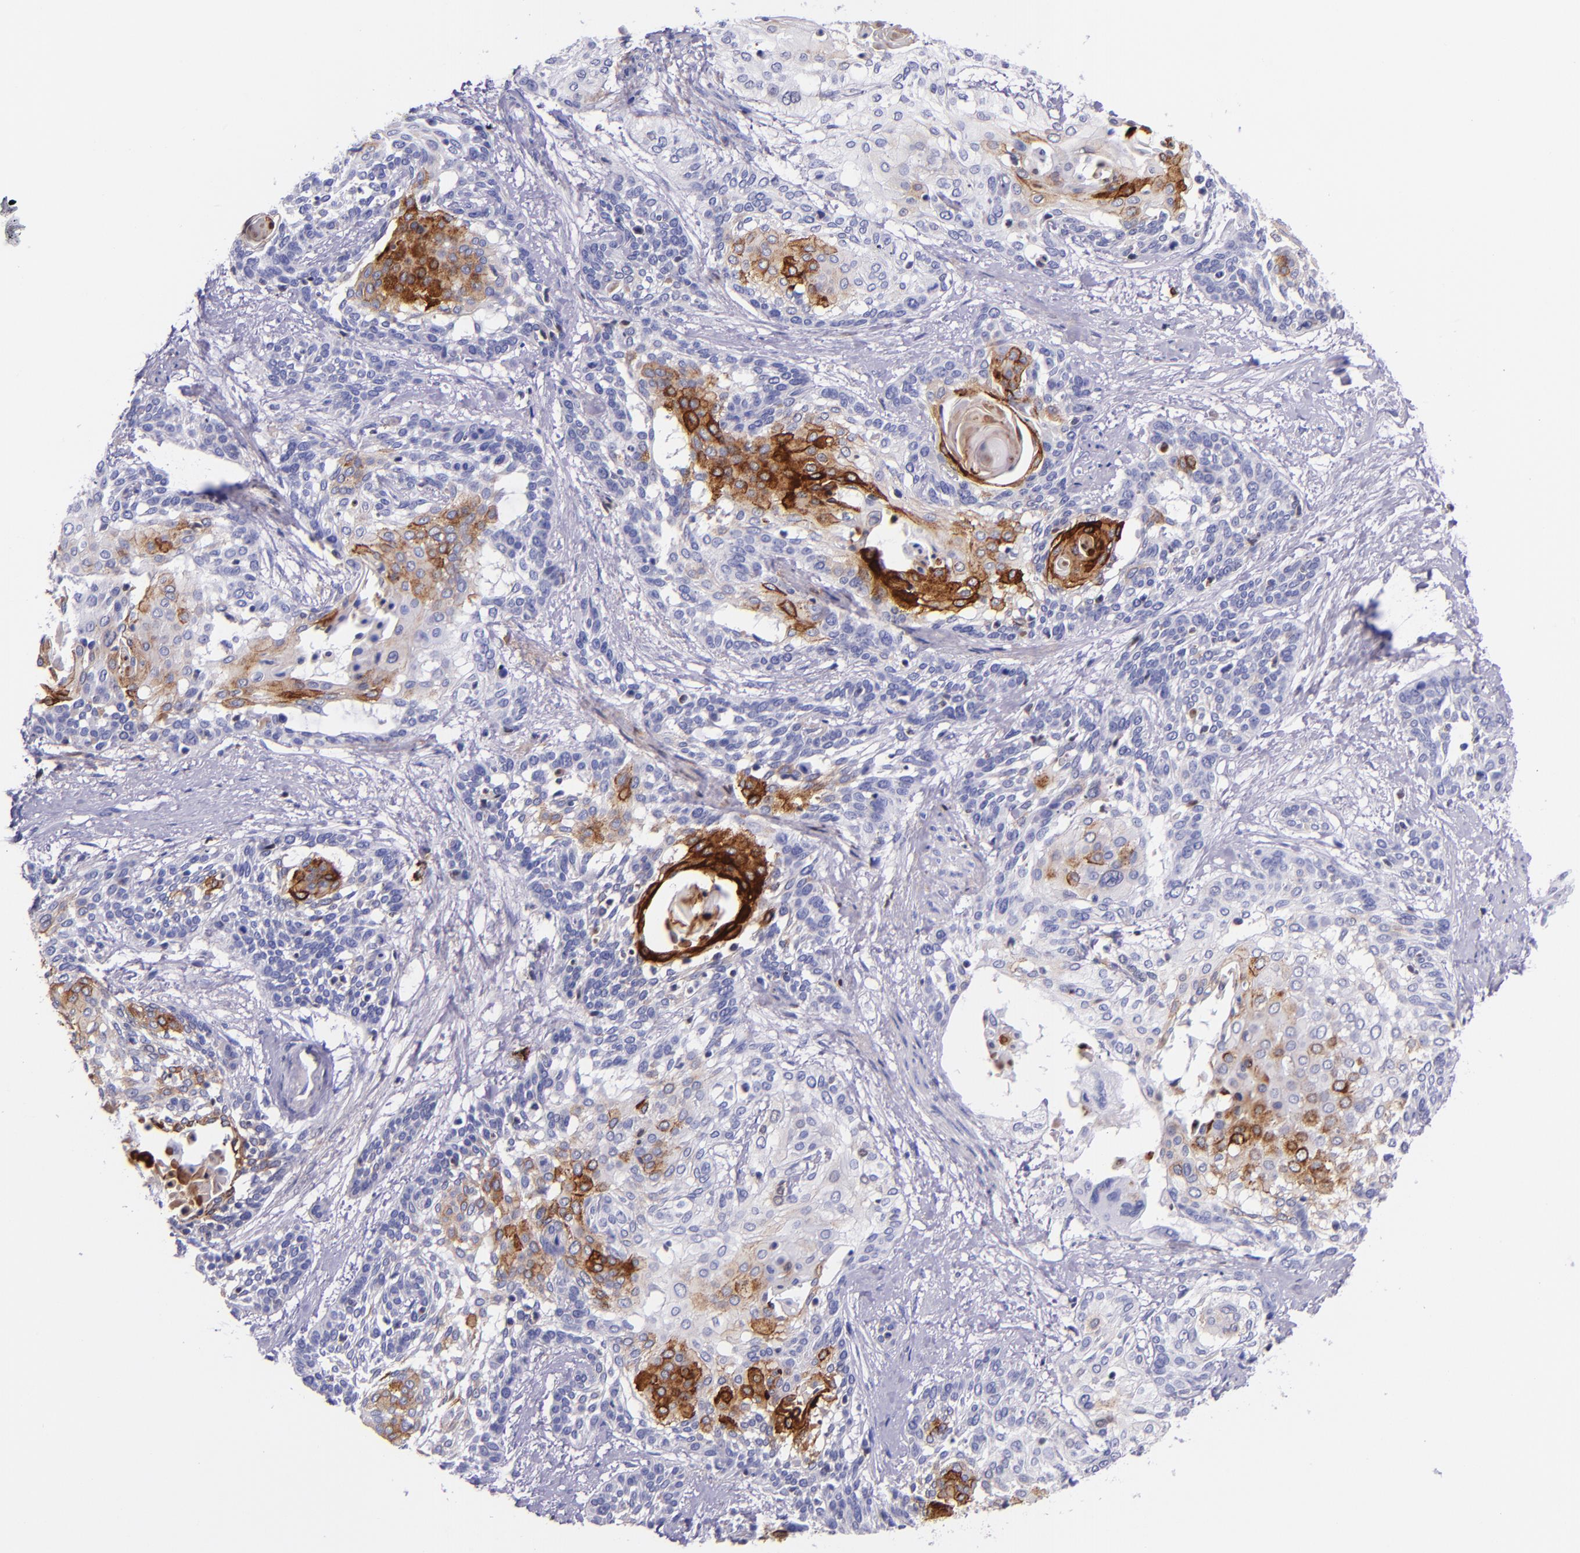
{"staining": {"intensity": "moderate", "quantity": "<25%", "location": "cytoplasmic/membranous"}, "tissue": "cervical cancer", "cell_type": "Tumor cells", "image_type": "cancer", "snomed": [{"axis": "morphology", "description": "Squamous cell carcinoma, NOS"}, {"axis": "topography", "description": "Cervix"}], "caption": "There is low levels of moderate cytoplasmic/membranous positivity in tumor cells of squamous cell carcinoma (cervical), as demonstrated by immunohistochemical staining (brown color).", "gene": "SLPI", "patient": {"sex": "female", "age": 57}}